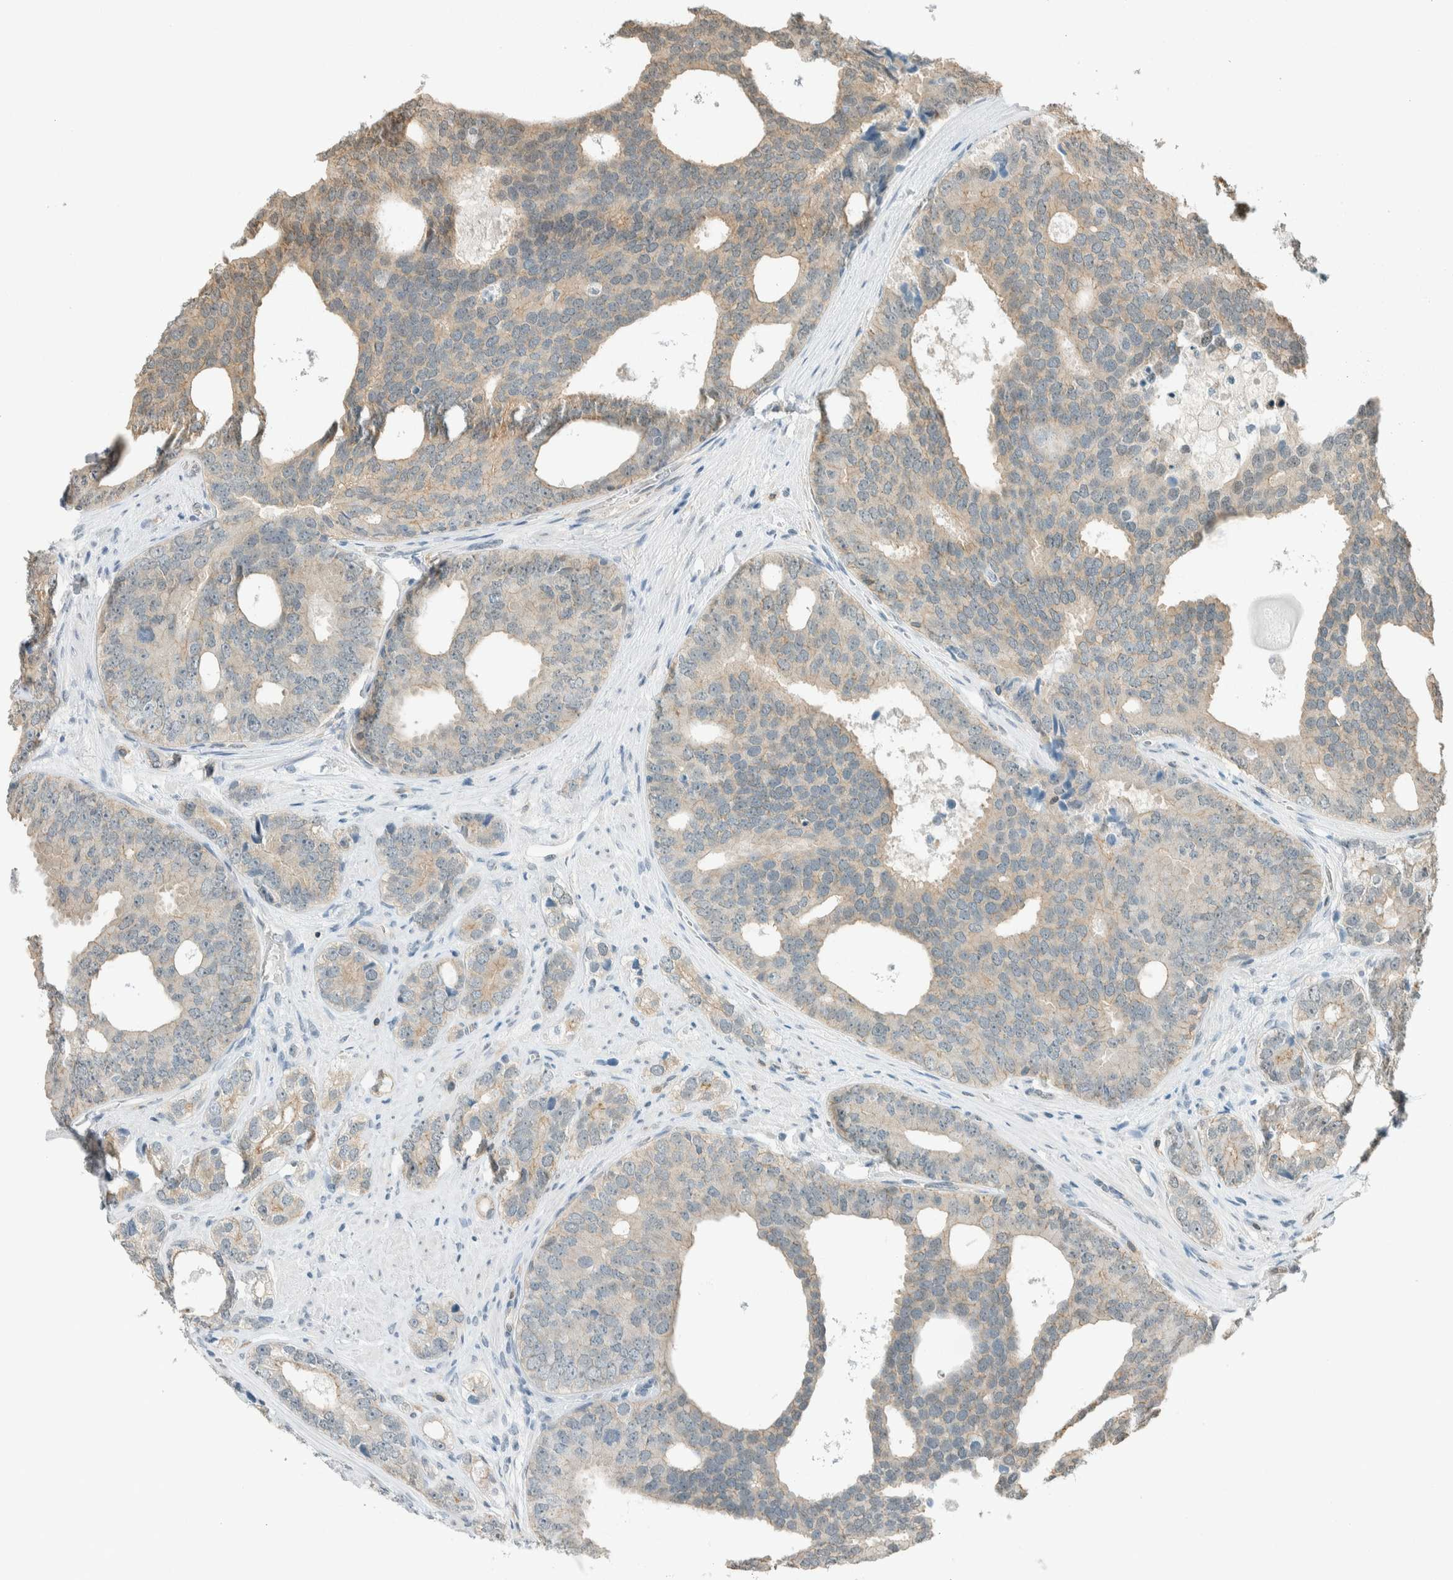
{"staining": {"intensity": "weak", "quantity": "<25%", "location": "cytoplasmic/membranous"}, "tissue": "prostate cancer", "cell_type": "Tumor cells", "image_type": "cancer", "snomed": [{"axis": "morphology", "description": "Adenocarcinoma, High grade"}, {"axis": "topography", "description": "Prostate"}], "caption": "The micrograph reveals no significant expression in tumor cells of prostate cancer (high-grade adenocarcinoma). The staining was performed using DAB to visualize the protein expression in brown, while the nuclei were stained in blue with hematoxylin (Magnification: 20x).", "gene": "NIBAN2", "patient": {"sex": "male", "age": 56}}